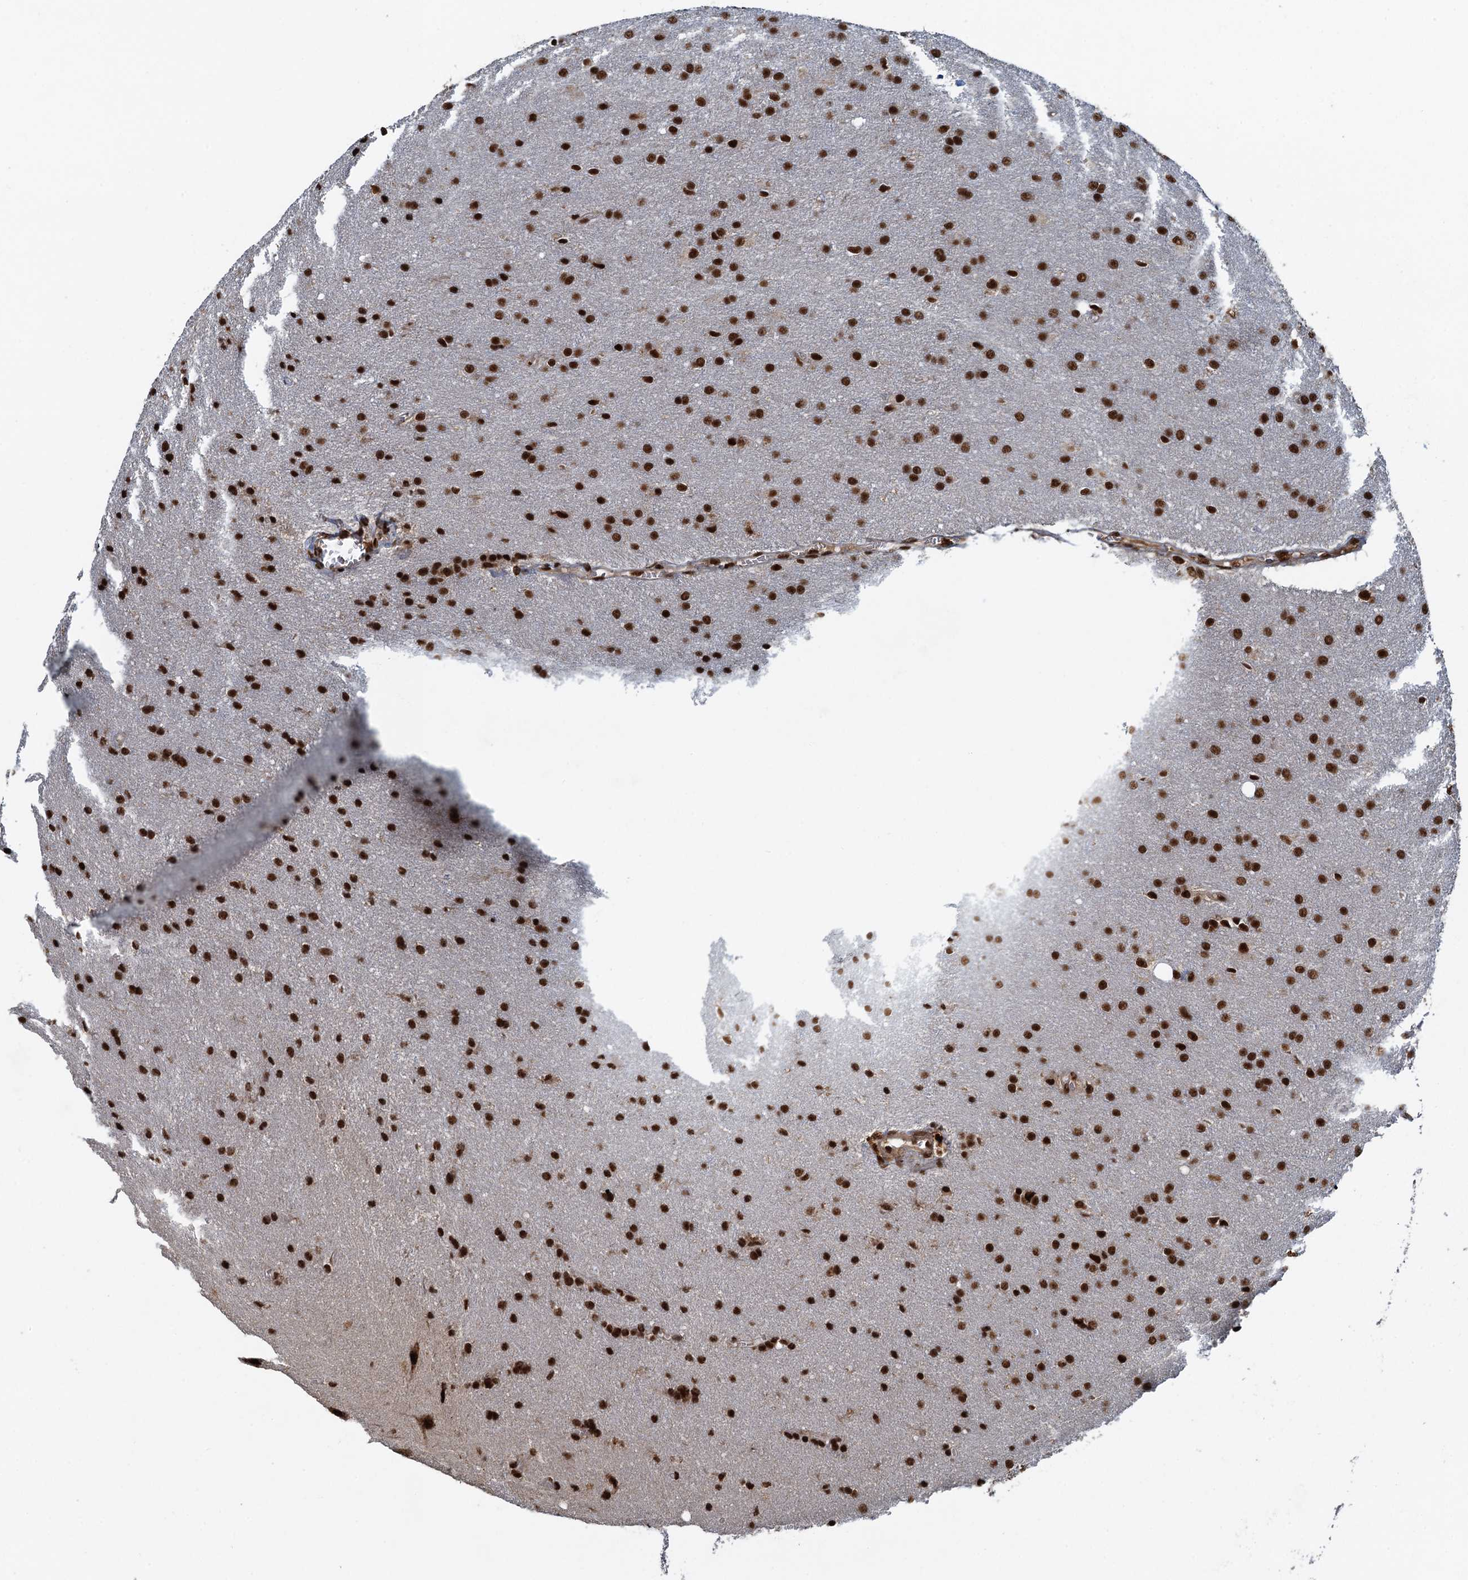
{"staining": {"intensity": "strong", "quantity": ">75%", "location": "nuclear"}, "tissue": "glioma", "cell_type": "Tumor cells", "image_type": "cancer", "snomed": [{"axis": "morphology", "description": "Glioma, malignant, Low grade"}, {"axis": "topography", "description": "Brain"}], "caption": "The micrograph exhibits a brown stain indicating the presence of a protein in the nuclear of tumor cells in glioma.", "gene": "ZC3H18", "patient": {"sex": "female", "age": 32}}